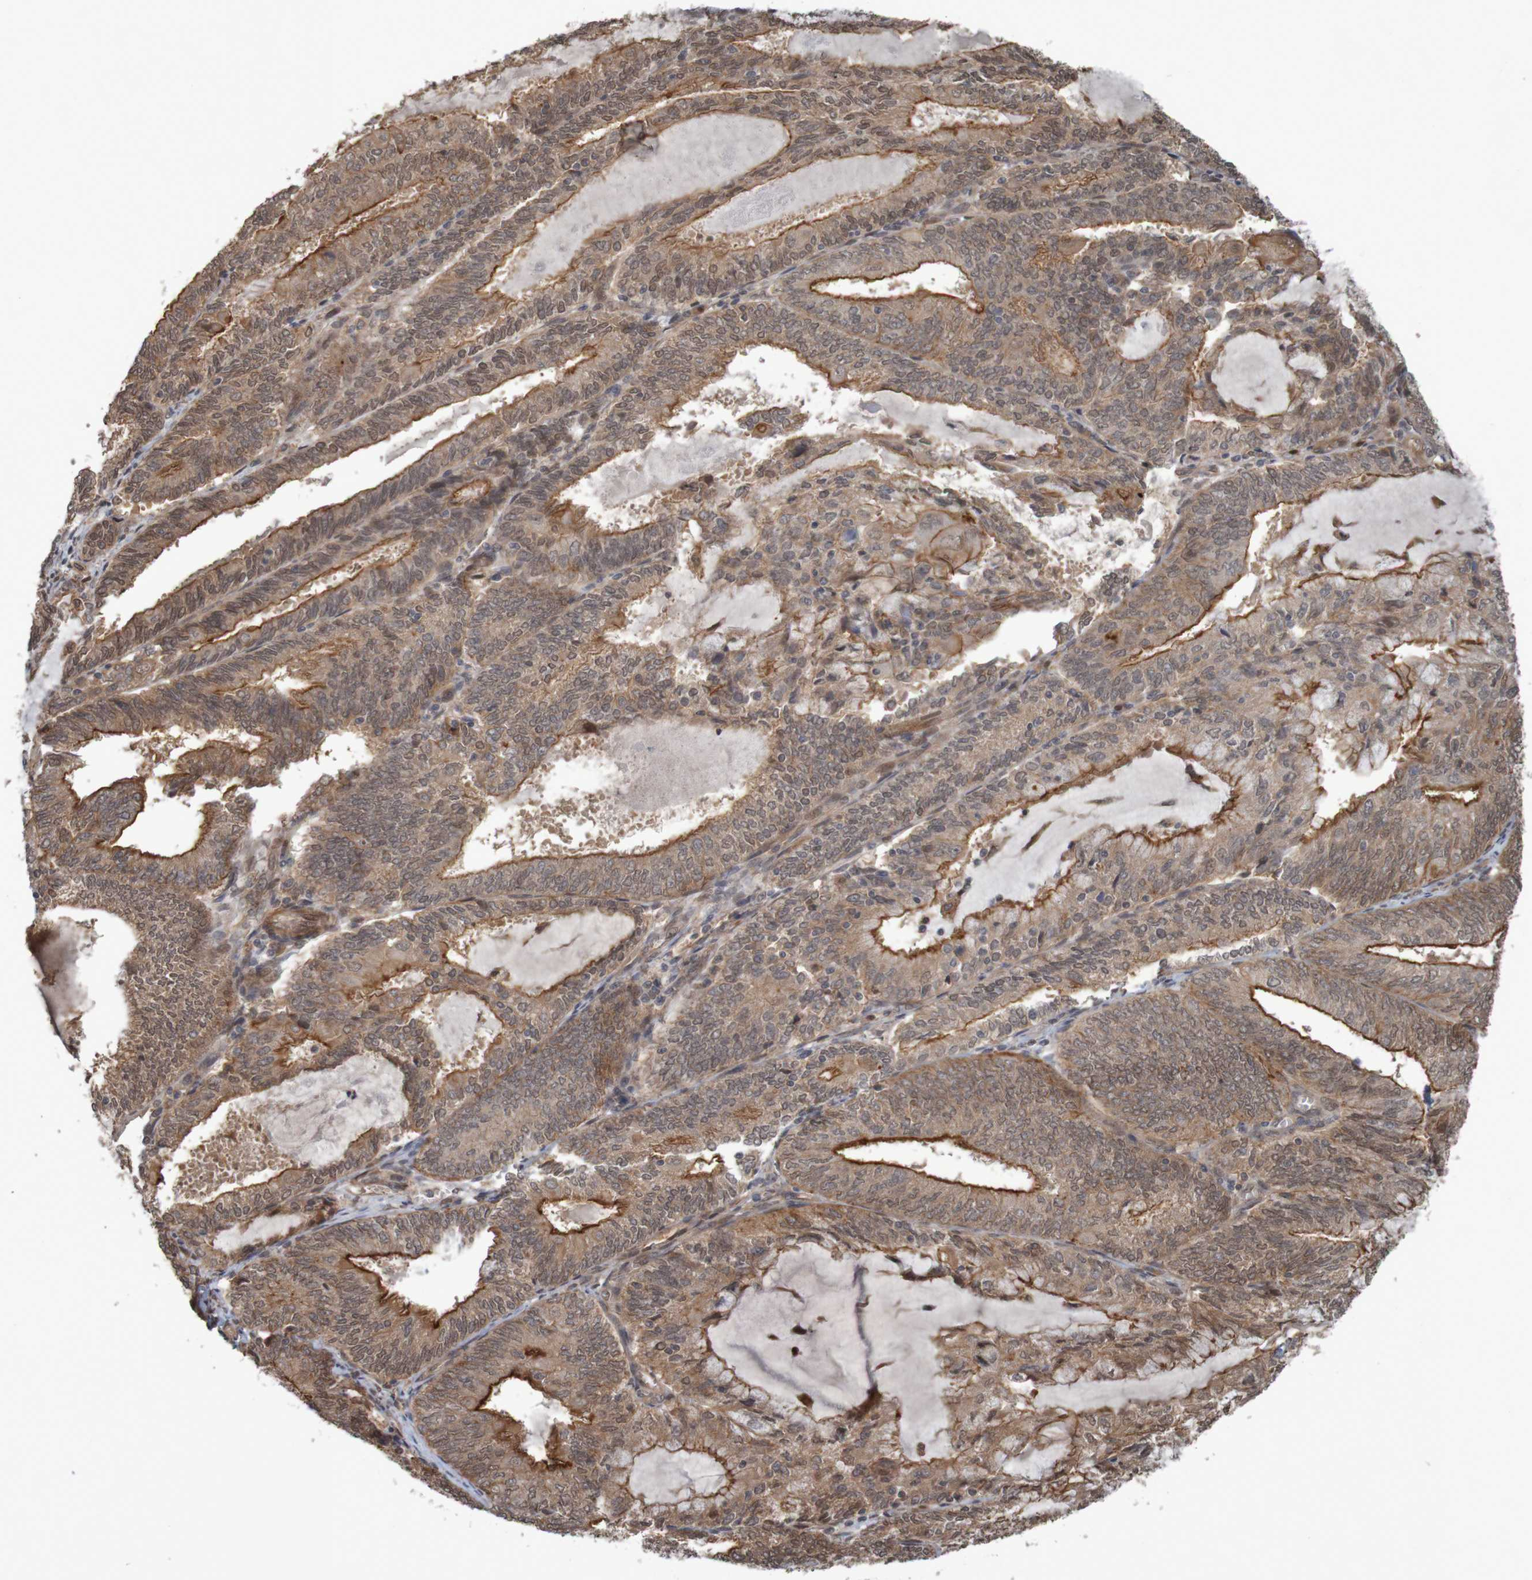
{"staining": {"intensity": "strong", "quantity": ">75%", "location": "cytoplasmic/membranous"}, "tissue": "endometrial cancer", "cell_type": "Tumor cells", "image_type": "cancer", "snomed": [{"axis": "morphology", "description": "Adenocarcinoma, NOS"}, {"axis": "topography", "description": "Endometrium"}], "caption": "Endometrial adenocarcinoma stained with DAB (3,3'-diaminobenzidine) immunohistochemistry (IHC) displays high levels of strong cytoplasmic/membranous expression in about >75% of tumor cells.", "gene": "ARHGEF11", "patient": {"sex": "female", "age": 81}}